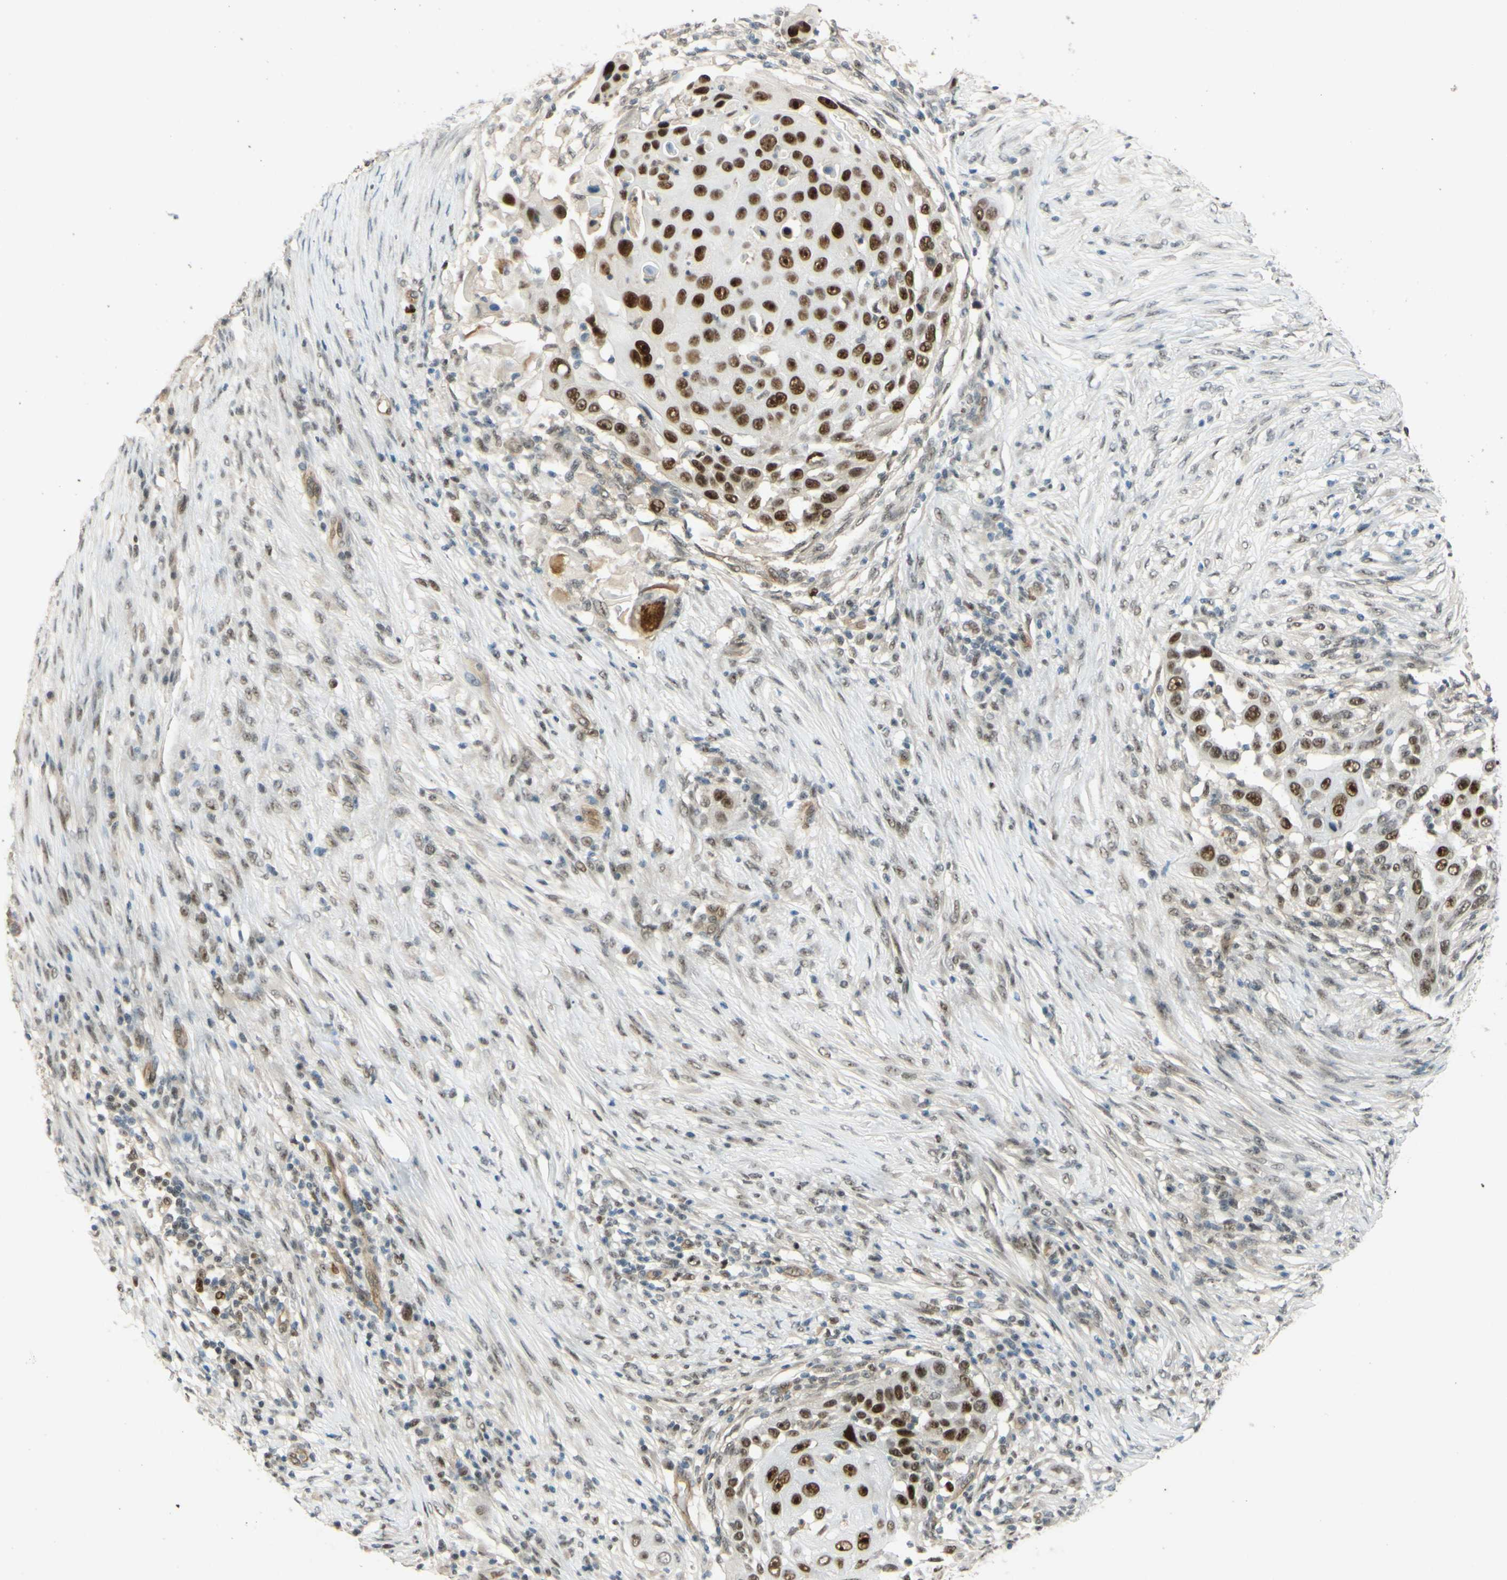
{"staining": {"intensity": "strong", "quantity": ">75%", "location": "nuclear"}, "tissue": "skin cancer", "cell_type": "Tumor cells", "image_type": "cancer", "snomed": [{"axis": "morphology", "description": "Squamous cell carcinoma, NOS"}, {"axis": "topography", "description": "Skin"}], "caption": "Immunohistochemistry (IHC) of human squamous cell carcinoma (skin) demonstrates high levels of strong nuclear staining in approximately >75% of tumor cells.", "gene": "POLB", "patient": {"sex": "female", "age": 44}}